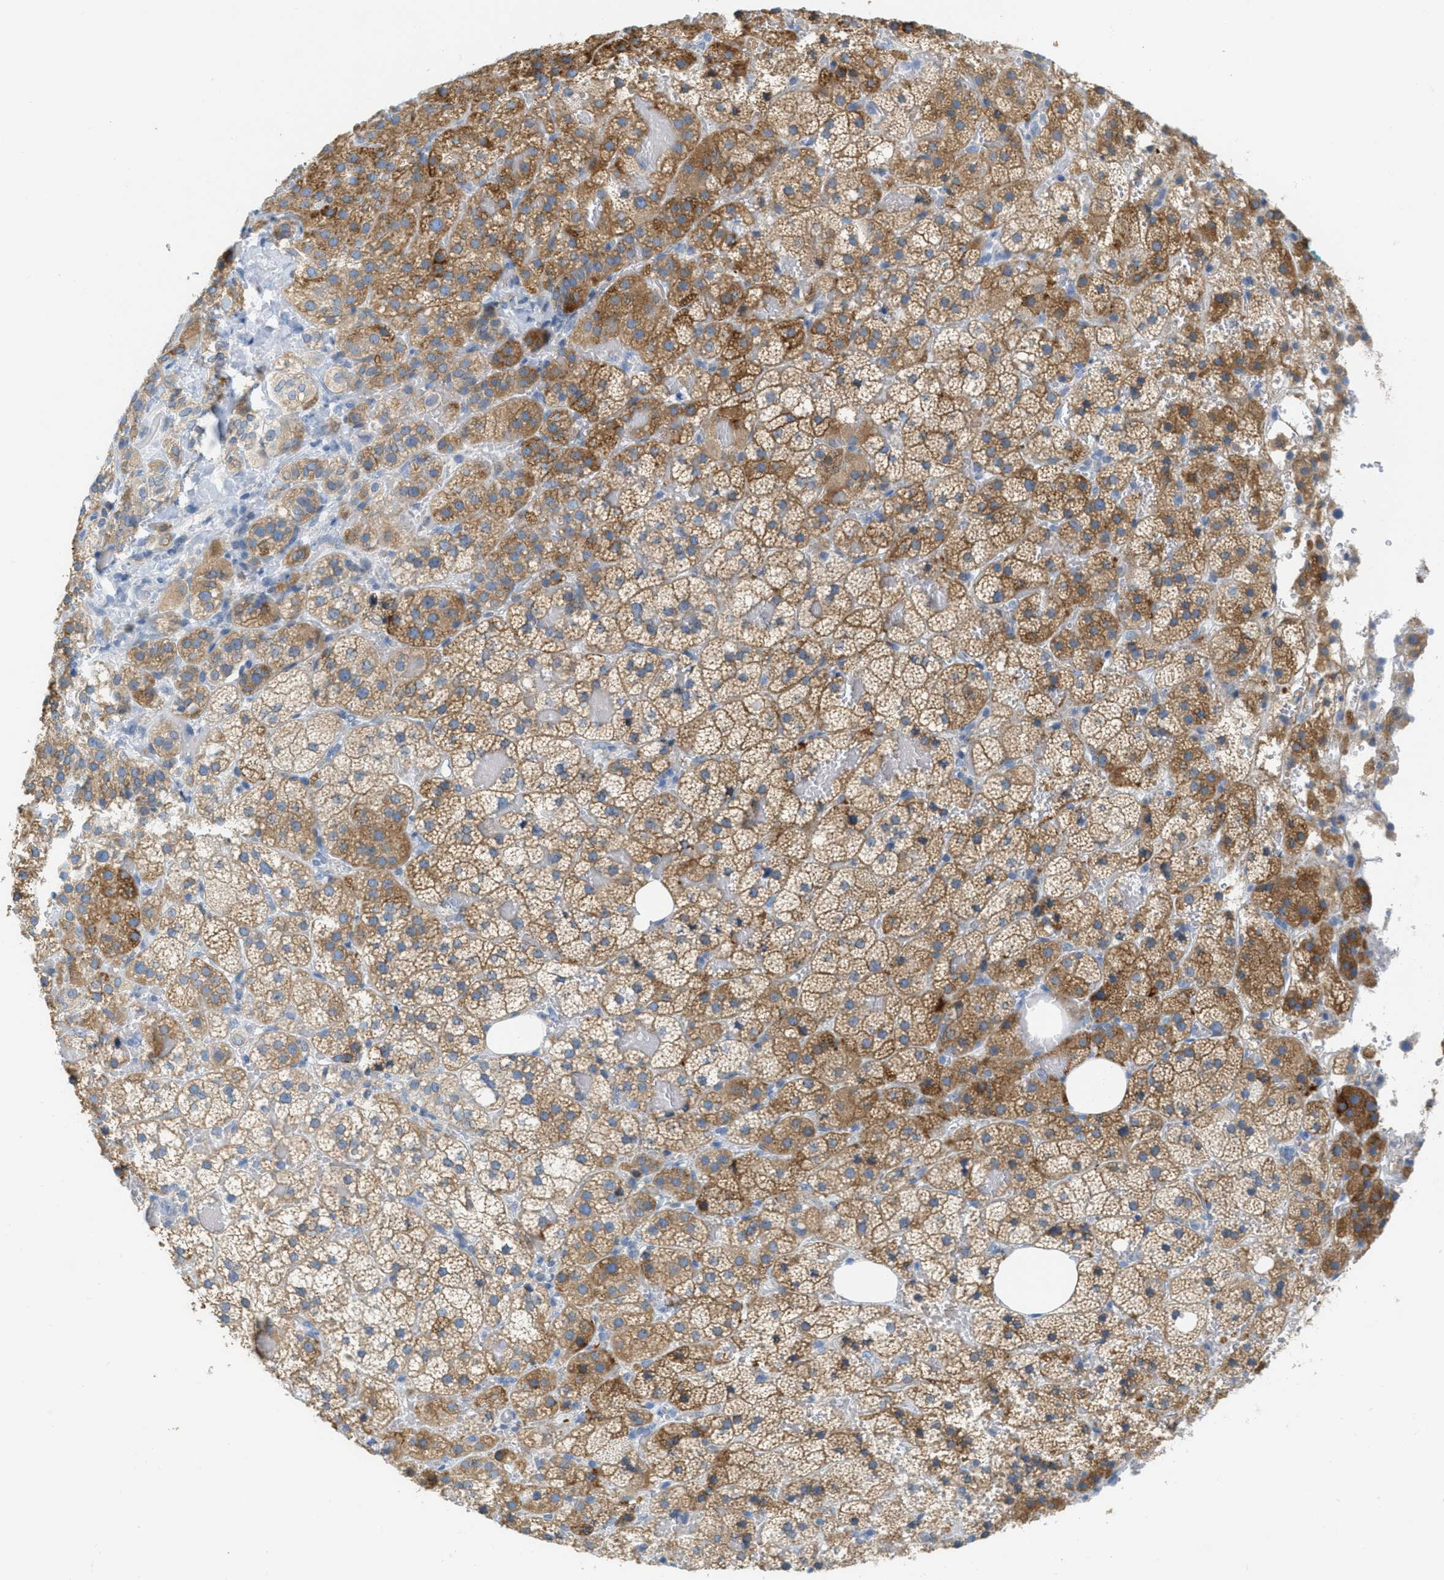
{"staining": {"intensity": "moderate", "quantity": ">75%", "location": "cytoplasmic/membranous"}, "tissue": "adrenal gland", "cell_type": "Glandular cells", "image_type": "normal", "snomed": [{"axis": "morphology", "description": "Normal tissue, NOS"}, {"axis": "topography", "description": "Adrenal gland"}], "caption": "The immunohistochemical stain labels moderate cytoplasmic/membranous staining in glandular cells of unremarkable adrenal gland.", "gene": "TEX264", "patient": {"sex": "female", "age": 59}}